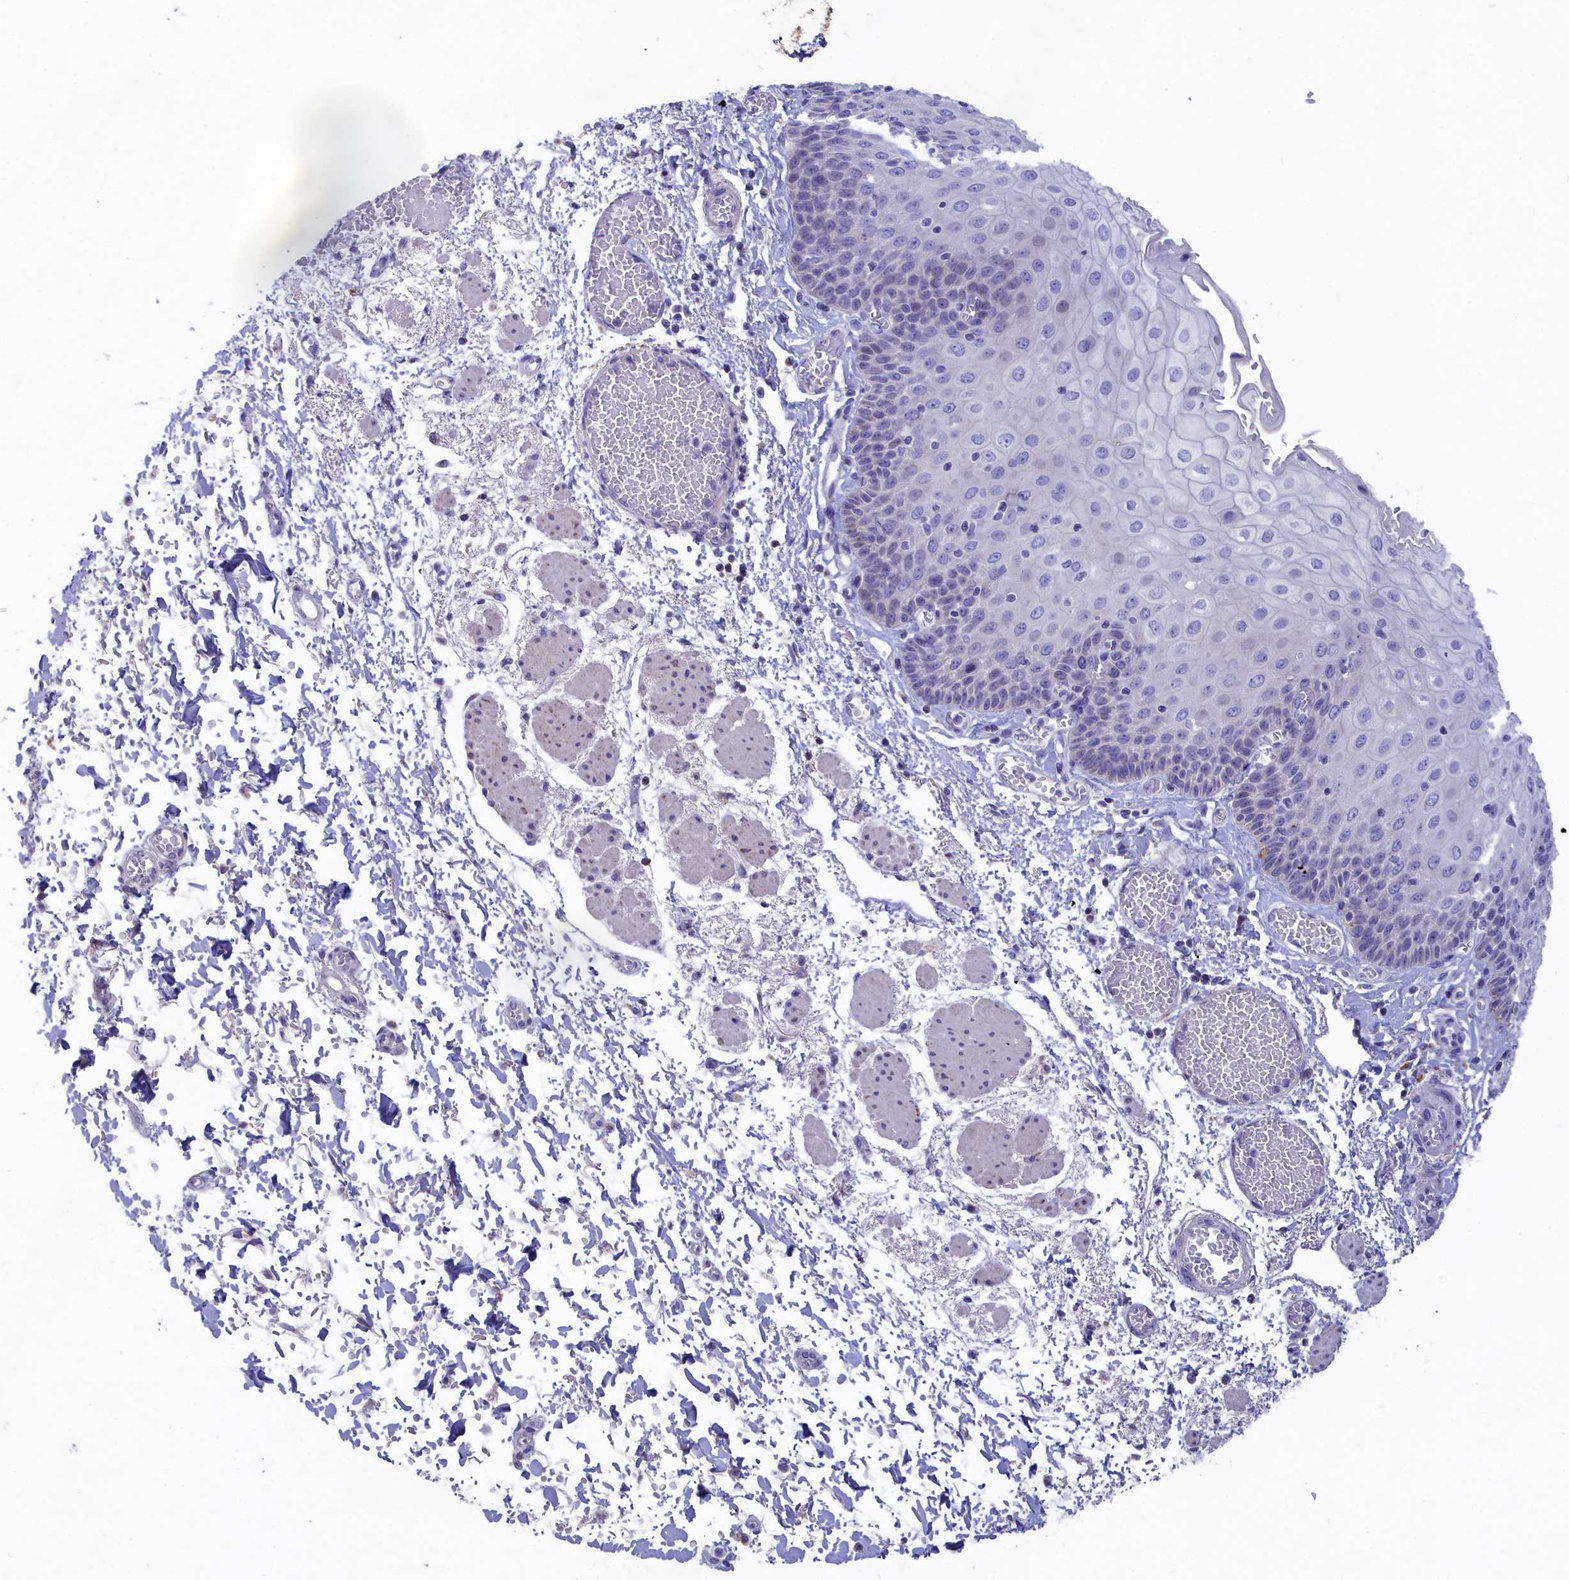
{"staining": {"intensity": "negative", "quantity": "none", "location": "none"}, "tissue": "esophagus", "cell_type": "Squamous epithelial cells", "image_type": "normal", "snomed": [{"axis": "morphology", "description": "Normal tissue, NOS"}, {"axis": "topography", "description": "Esophagus"}], "caption": "IHC of benign esophagus exhibits no expression in squamous epithelial cells.", "gene": "PRDM12", "patient": {"sex": "male", "age": 81}}